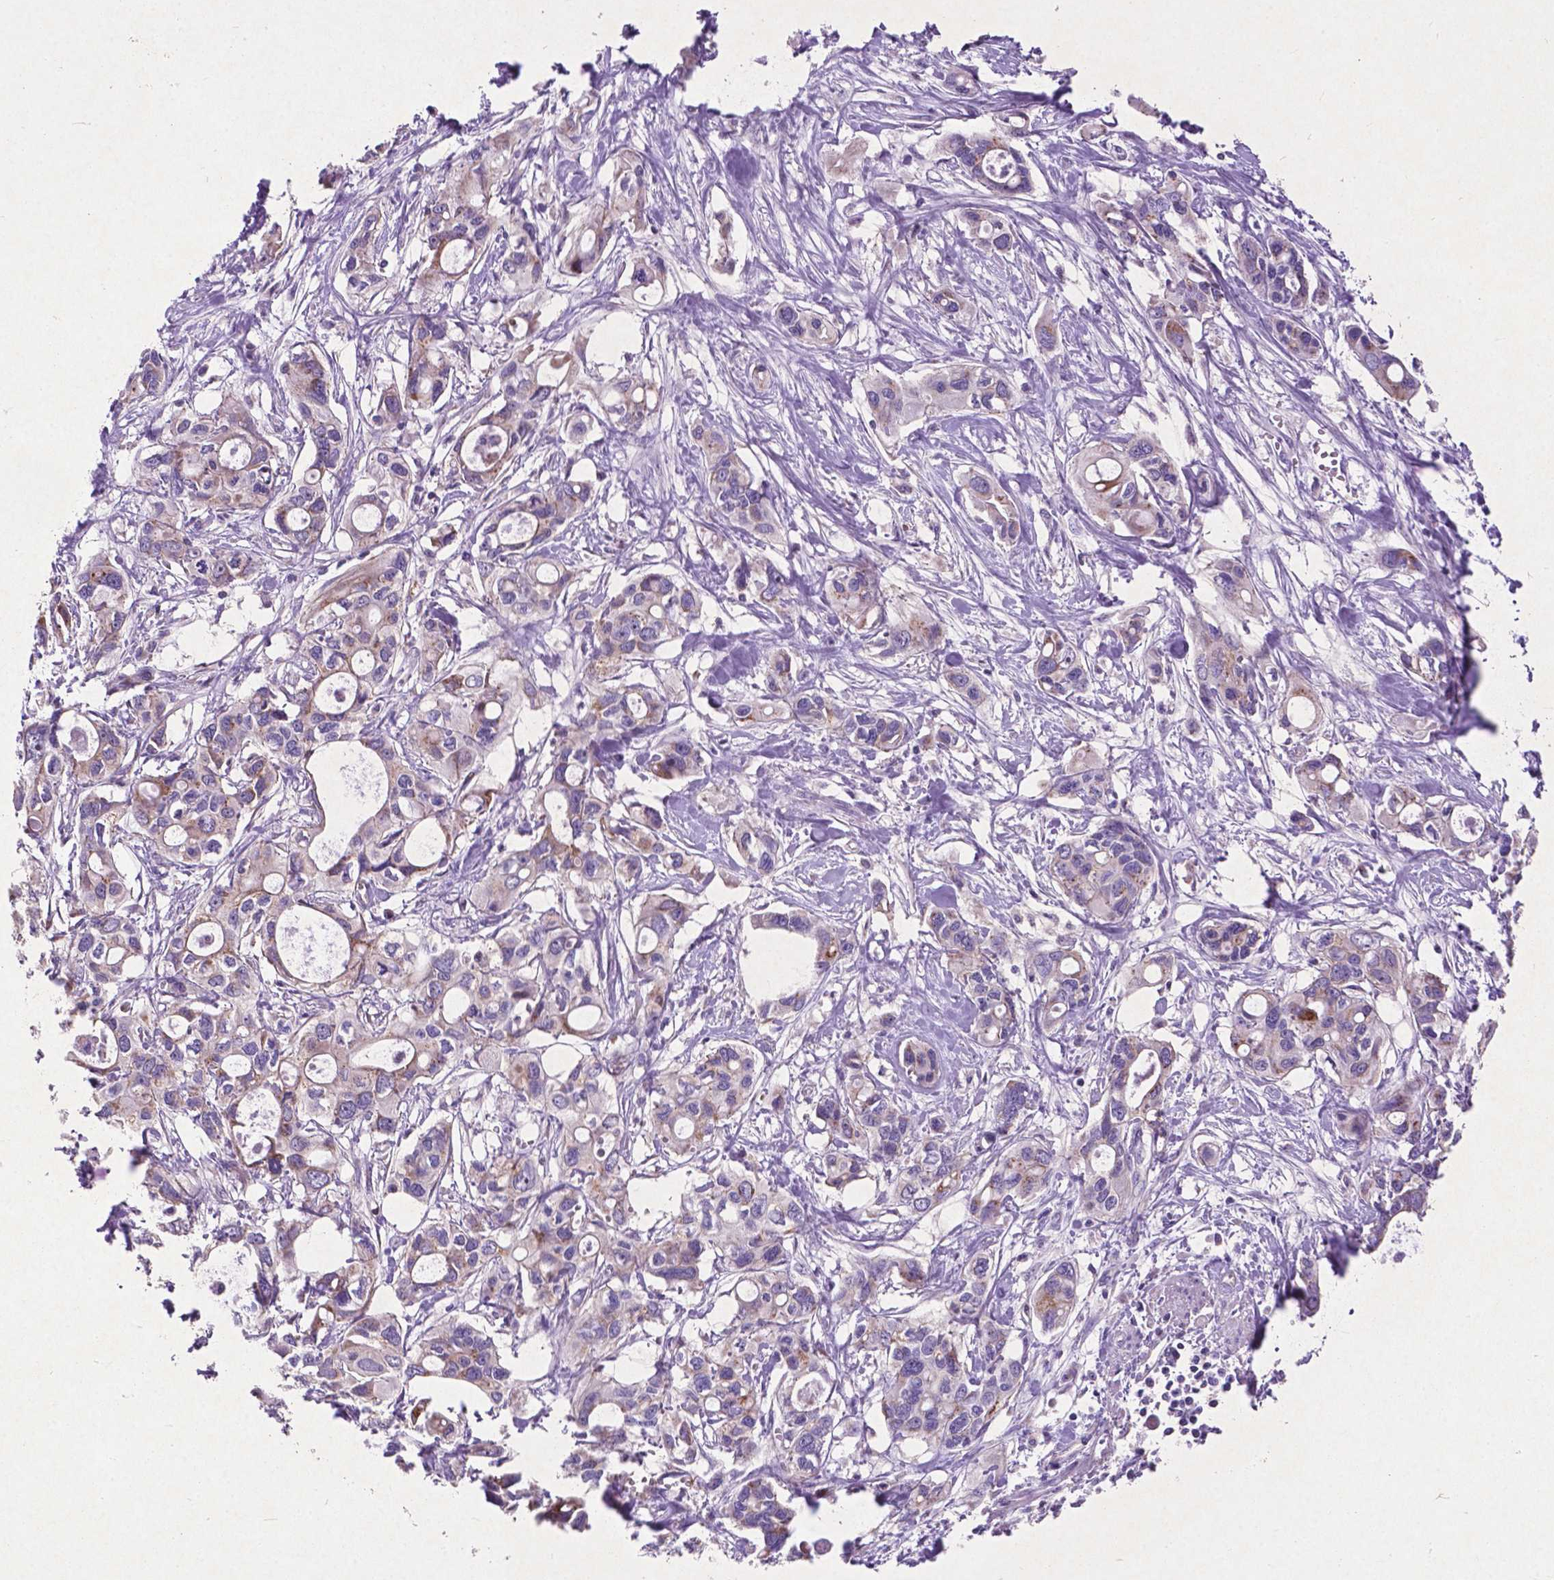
{"staining": {"intensity": "weak", "quantity": "25%-75%", "location": "cytoplasmic/membranous"}, "tissue": "pancreatic cancer", "cell_type": "Tumor cells", "image_type": "cancer", "snomed": [{"axis": "morphology", "description": "Adenocarcinoma, NOS"}, {"axis": "topography", "description": "Pancreas"}], "caption": "A low amount of weak cytoplasmic/membranous positivity is seen in approximately 25%-75% of tumor cells in pancreatic adenocarcinoma tissue.", "gene": "ATG4D", "patient": {"sex": "male", "age": 60}}